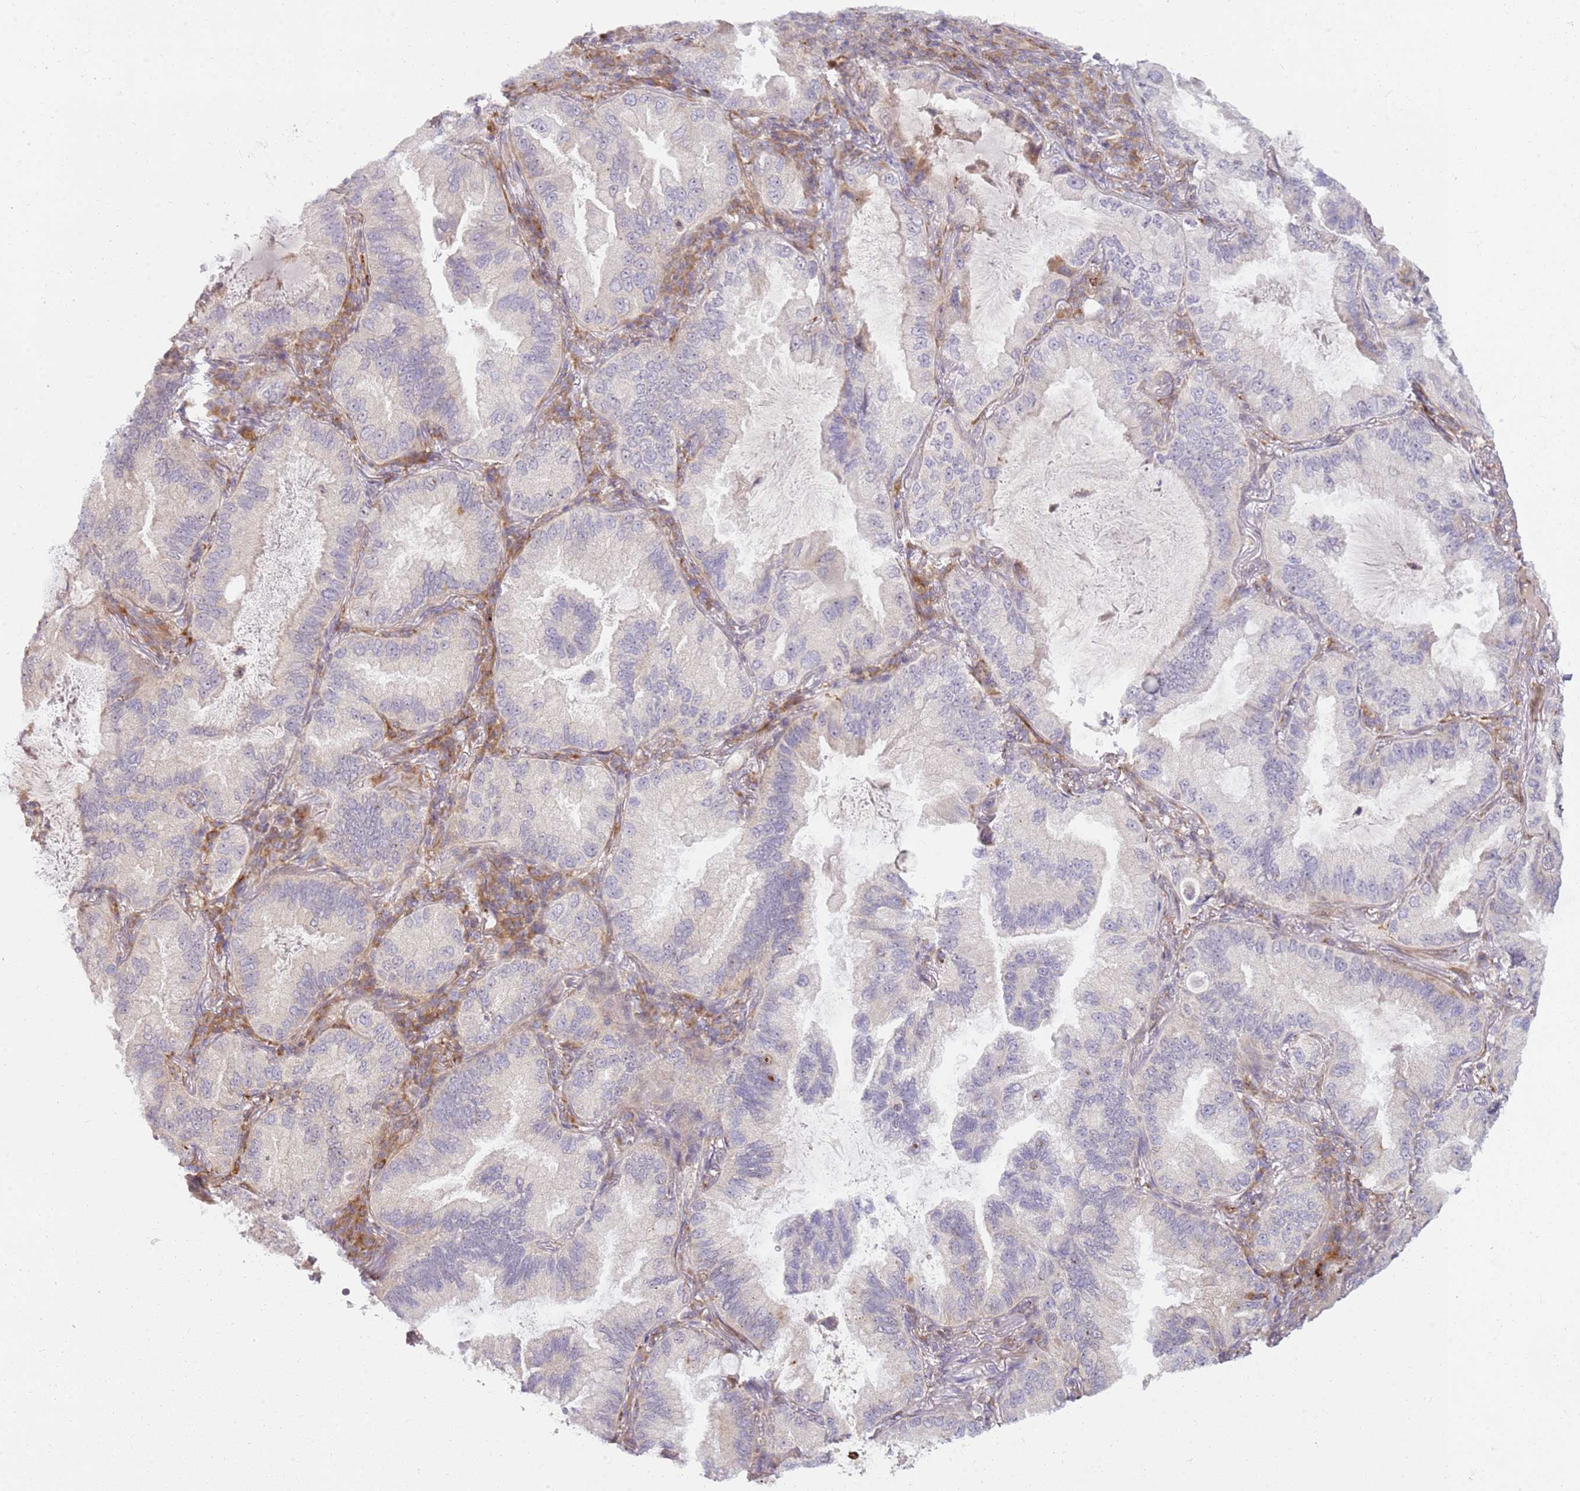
{"staining": {"intensity": "negative", "quantity": "none", "location": "none"}, "tissue": "lung cancer", "cell_type": "Tumor cells", "image_type": "cancer", "snomed": [{"axis": "morphology", "description": "Adenocarcinoma, NOS"}, {"axis": "topography", "description": "Lung"}], "caption": "DAB immunohistochemical staining of adenocarcinoma (lung) displays no significant positivity in tumor cells. Brightfield microscopy of IHC stained with DAB (3,3'-diaminobenzidine) (brown) and hematoxylin (blue), captured at high magnification.", "gene": "GRAP", "patient": {"sex": "female", "age": 69}}